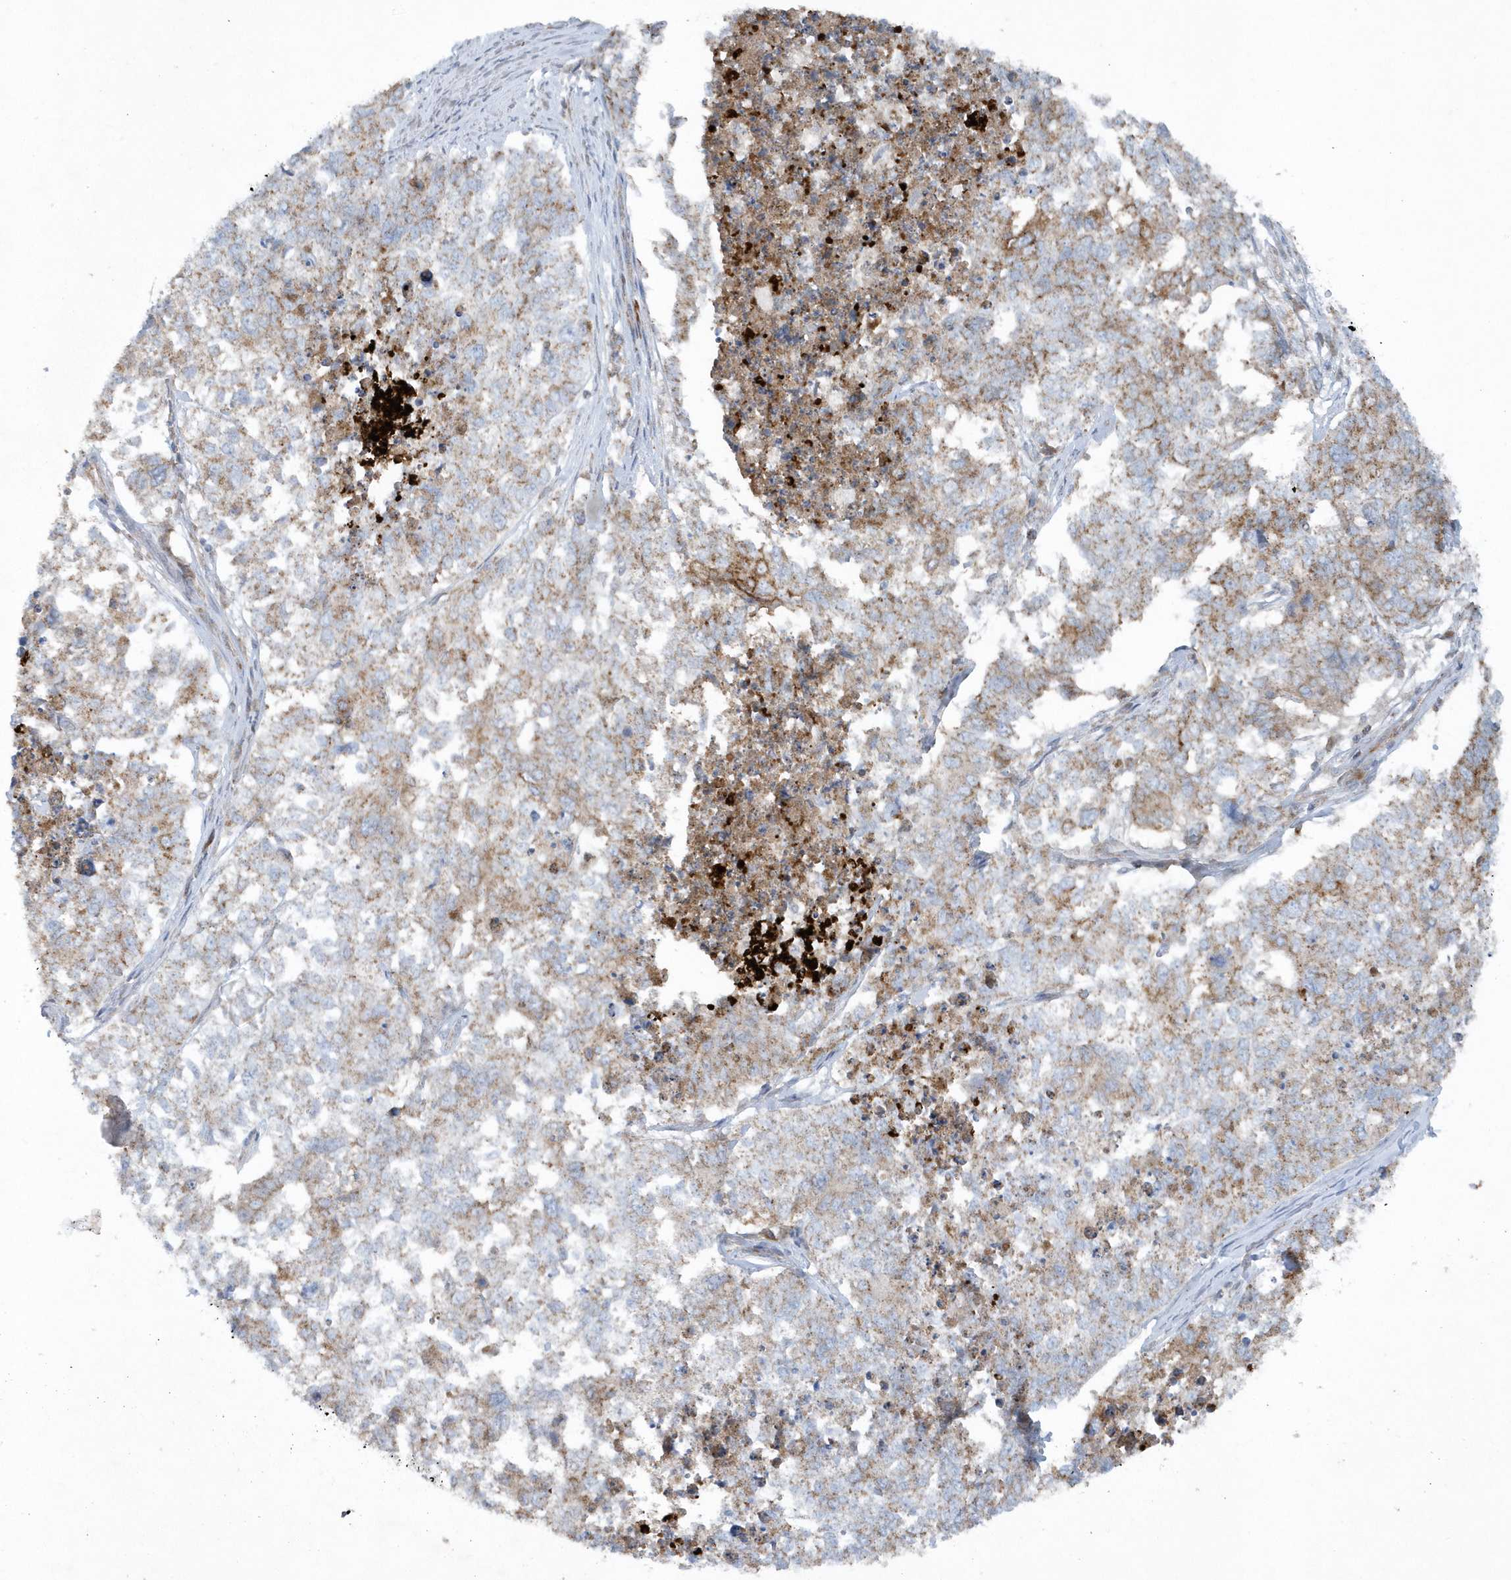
{"staining": {"intensity": "moderate", "quantity": "25%-75%", "location": "cytoplasmic/membranous"}, "tissue": "cervical cancer", "cell_type": "Tumor cells", "image_type": "cancer", "snomed": [{"axis": "morphology", "description": "Squamous cell carcinoma, NOS"}, {"axis": "topography", "description": "Cervix"}], "caption": "High-magnification brightfield microscopy of cervical cancer stained with DAB (3,3'-diaminobenzidine) (brown) and counterstained with hematoxylin (blue). tumor cells exhibit moderate cytoplasmic/membranous expression is appreciated in approximately25%-75% of cells. (DAB IHC, brown staining for protein, blue staining for nuclei).", "gene": "SLC38A2", "patient": {"sex": "female", "age": 63}}